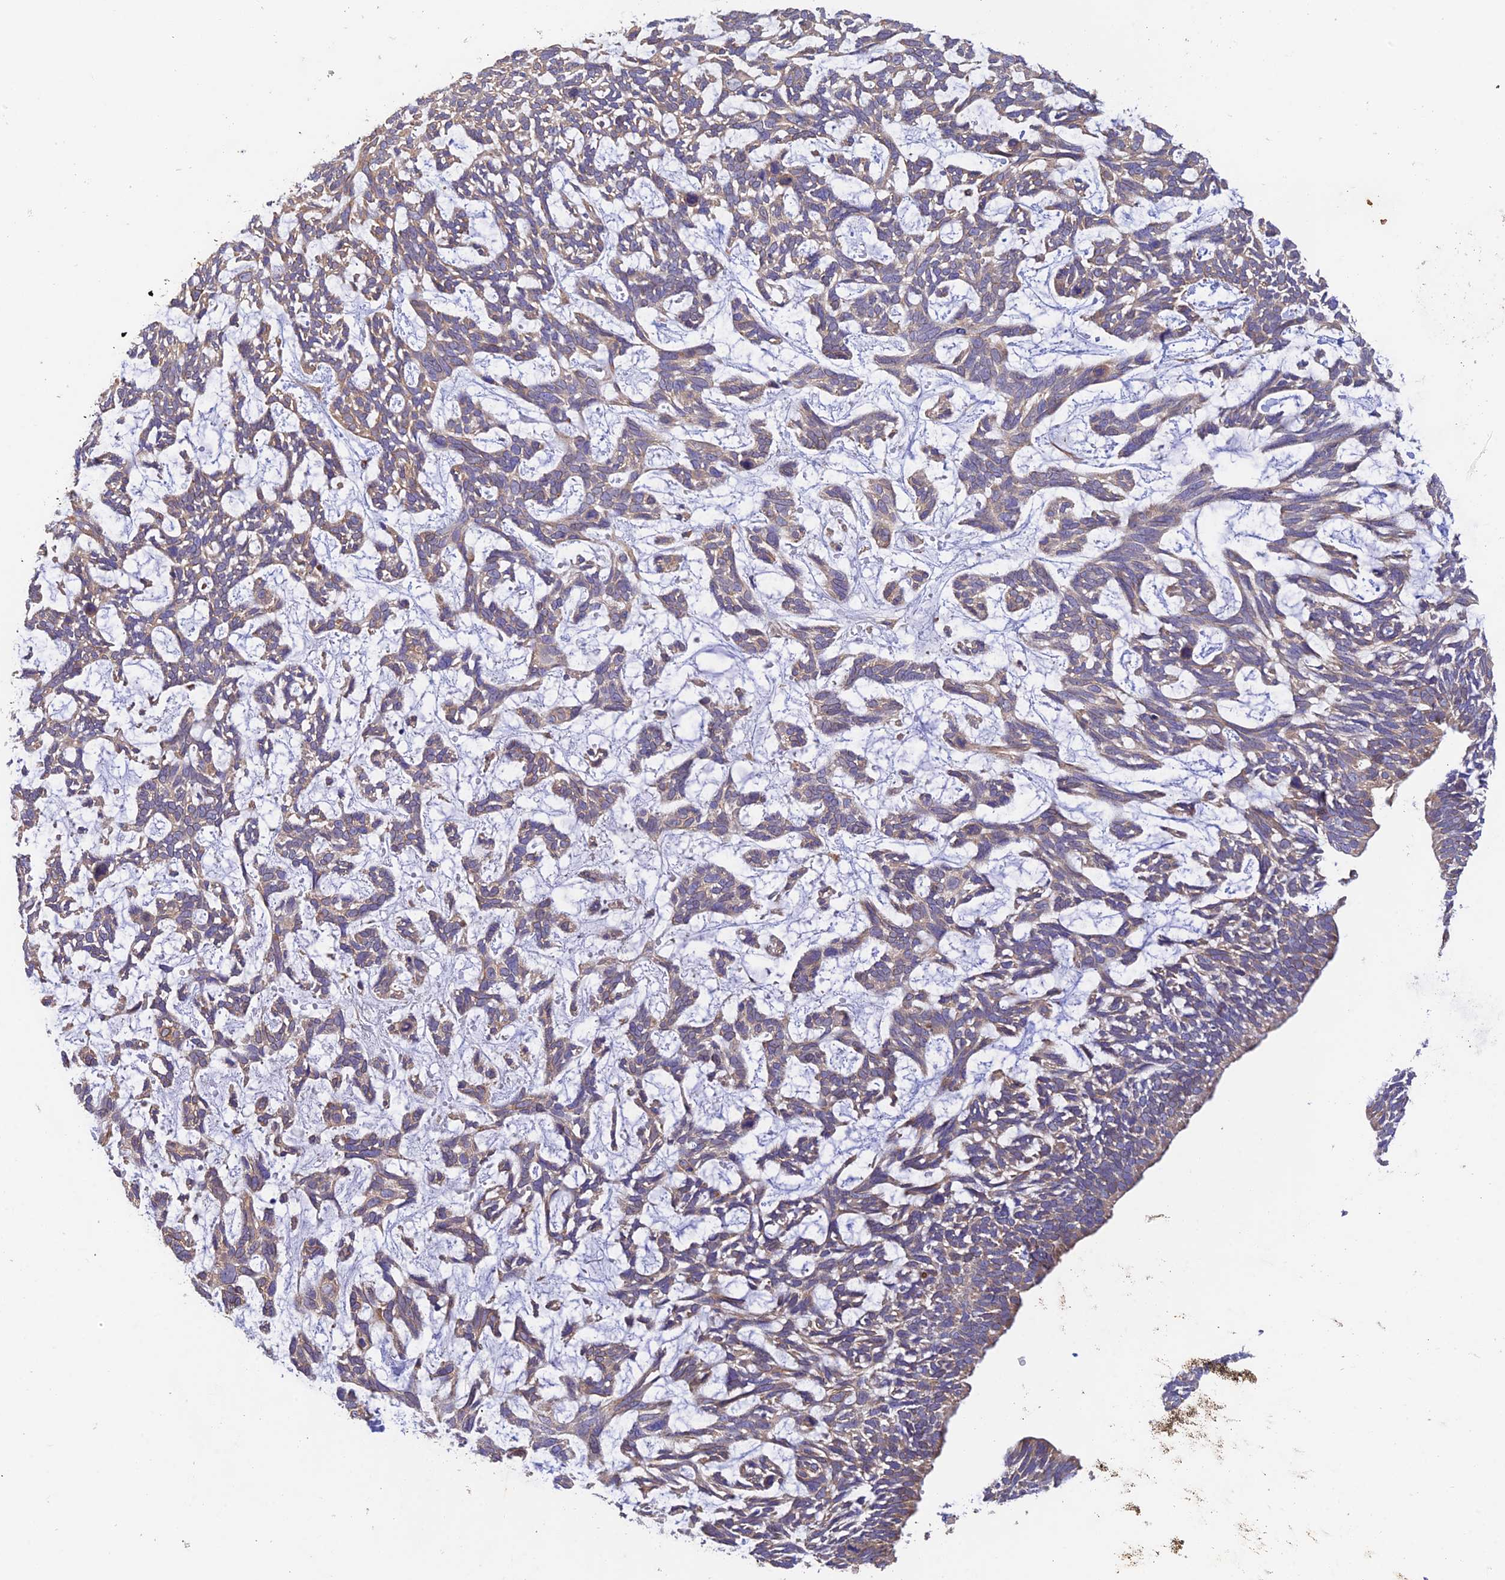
{"staining": {"intensity": "weak", "quantity": "<25%", "location": "cytoplasmic/membranous"}, "tissue": "skin cancer", "cell_type": "Tumor cells", "image_type": "cancer", "snomed": [{"axis": "morphology", "description": "Basal cell carcinoma"}, {"axis": "topography", "description": "Skin"}], "caption": "Tumor cells show no significant staining in skin cancer (basal cell carcinoma). The staining was performed using DAB (3,3'-diaminobenzidine) to visualize the protein expression in brown, while the nuclei were stained in blue with hematoxylin (Magnification: 20x).", "gene": "MYO9A", "patient": {"sex": "male", "age": 88}}